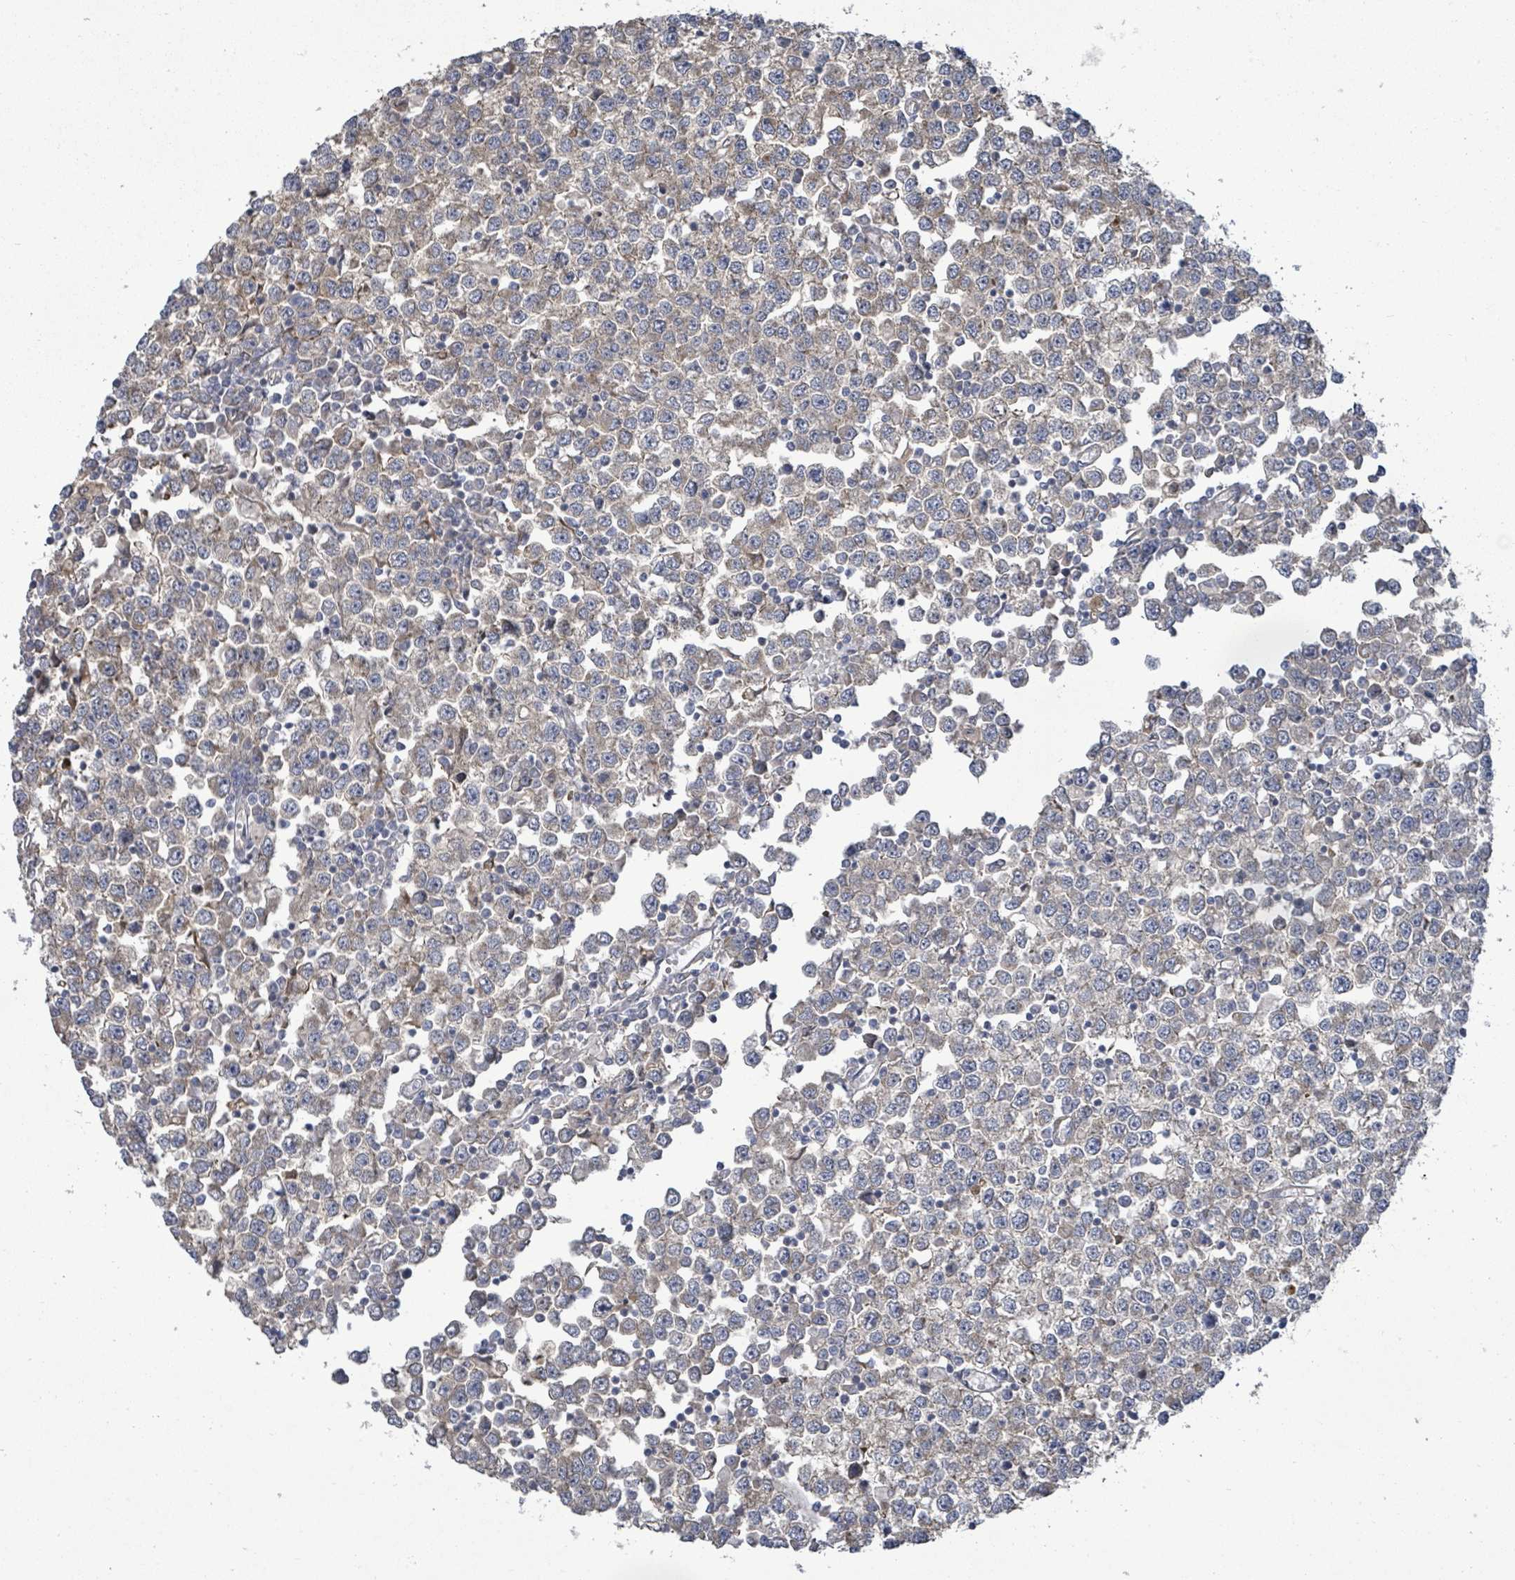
{"staining": {"intensity": "weak", "quantity": "25%-75%", "location": "cytoplasmic/membranous"}, "tissue": "testis cancer", "cell_type": "Tumor cells", "image_type": "cancer", "snomed": [{"axis": "morphology", "description": "Seminoma, NOS"}, {"axis": "topography", "description": "Testis"}], "caption": "High-magnification brightfield microscopy of testis cancer (seminoma) stained with DAB (brown) and counterstained with hematoxylin (blue). tumor cells exhibit weak cytoplasmic/membranous staining is appreciated in about25%-75% of cells.", "gene": "KBTBD11", "patient": {"sex": "male", "age": 65}}